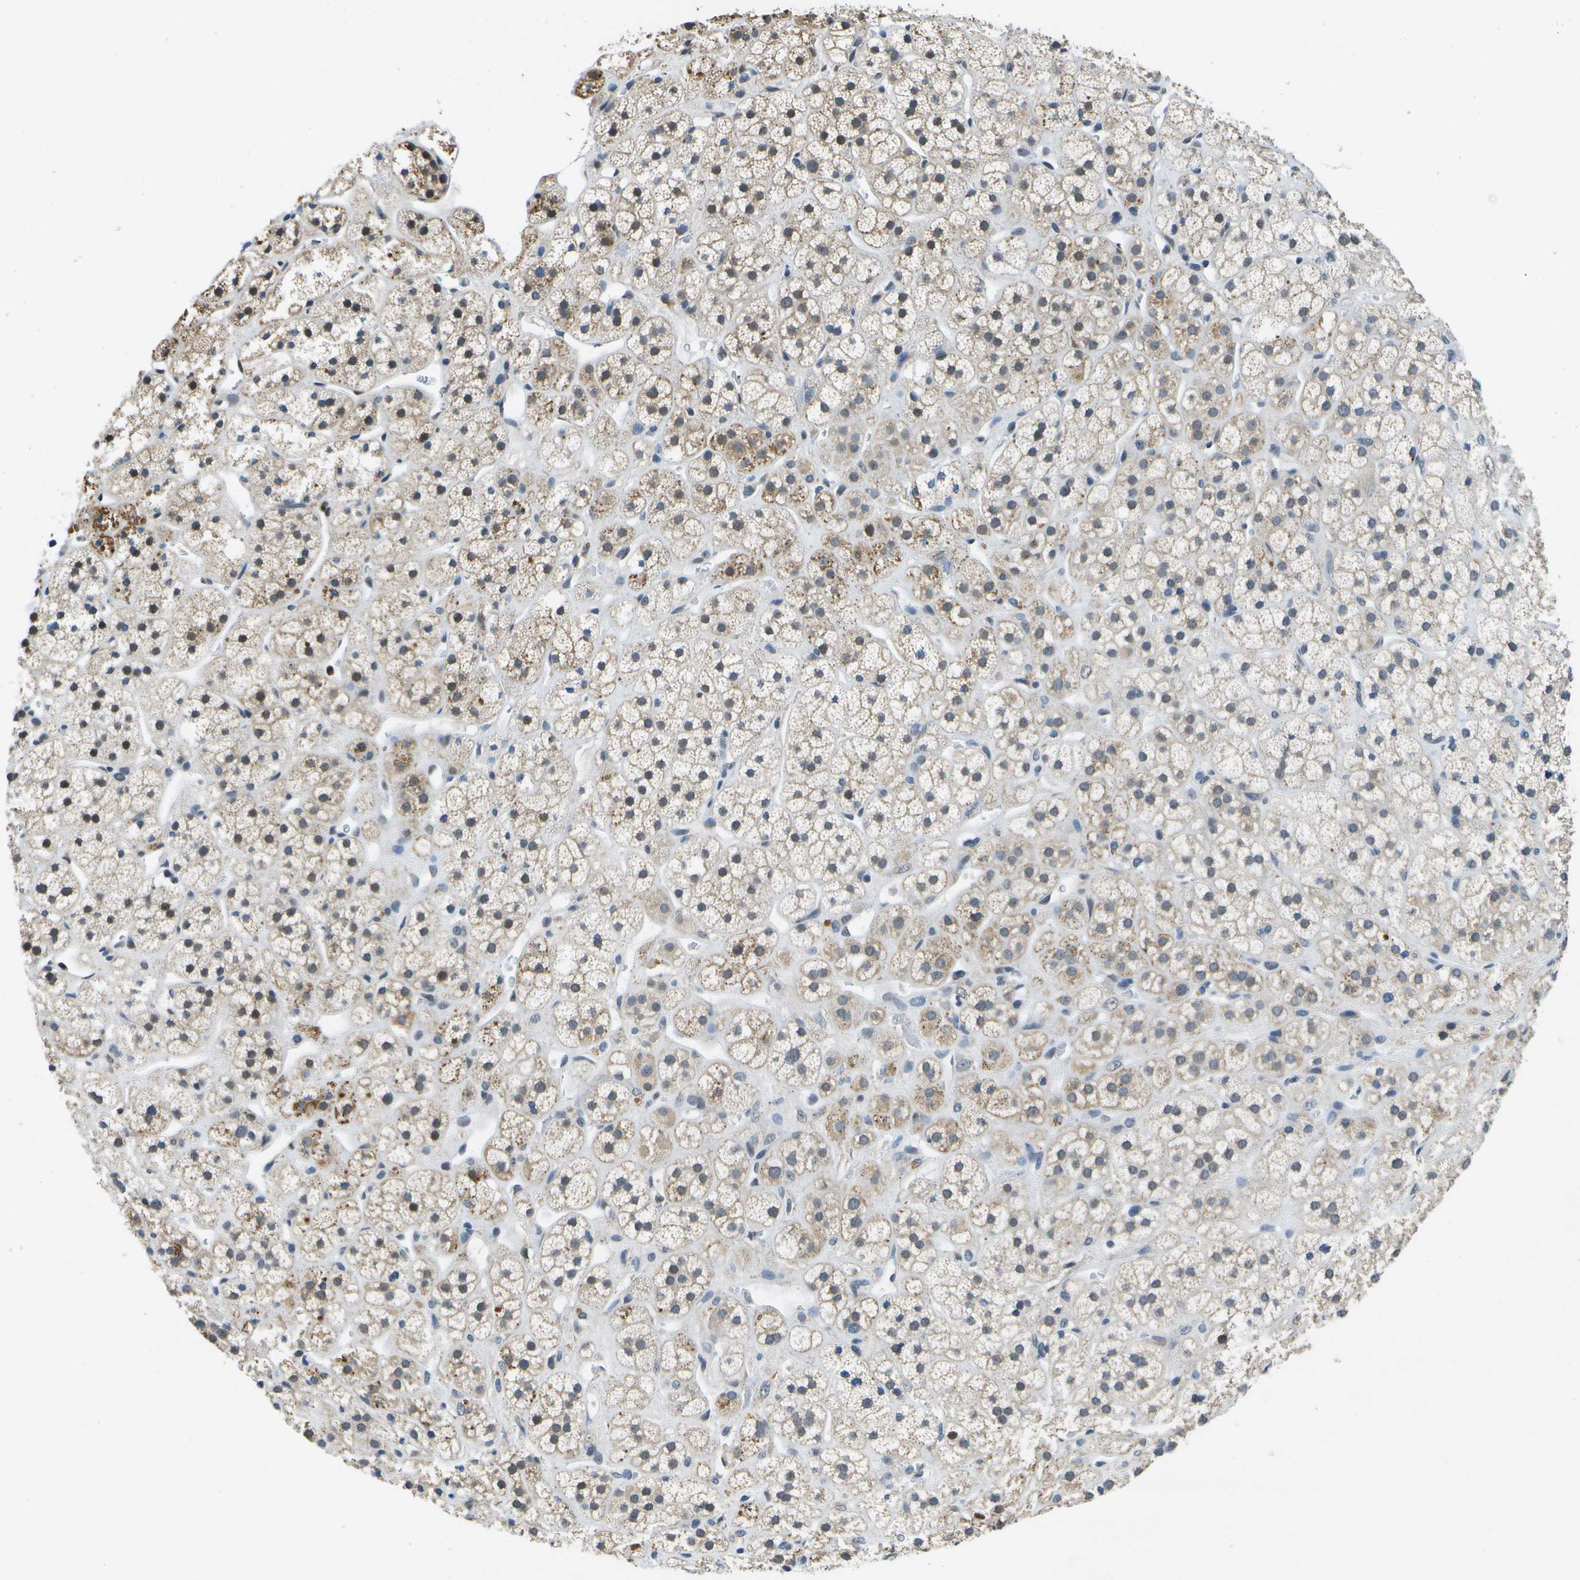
{"staining": {"intensity": "weak", "quantity": "25%-75%", "location": "cytoplasmic/membranous"}, "tissue": "adrenal gland", "cell_type": "Glandular cells", "image_type": "normal", "snomed": [{"axis": "morphology", "description": "Normal tissue, NOS"}, {"axis": "topography", "description": "Adrenal gland"}], "caption": "Immunohistochemical staining of normal adrenal gland shows weak cytoplasmic/membranous protein expression in approximately 25%-75% of glandular cells. Using DAB (3,3'-diaminobenzidine) (brown) and hematoxylin (blue) stains, captured at high magnification using brightfield microscopy.", "gene": "DSE", "patient": {"sex": "male", "age": 56}}